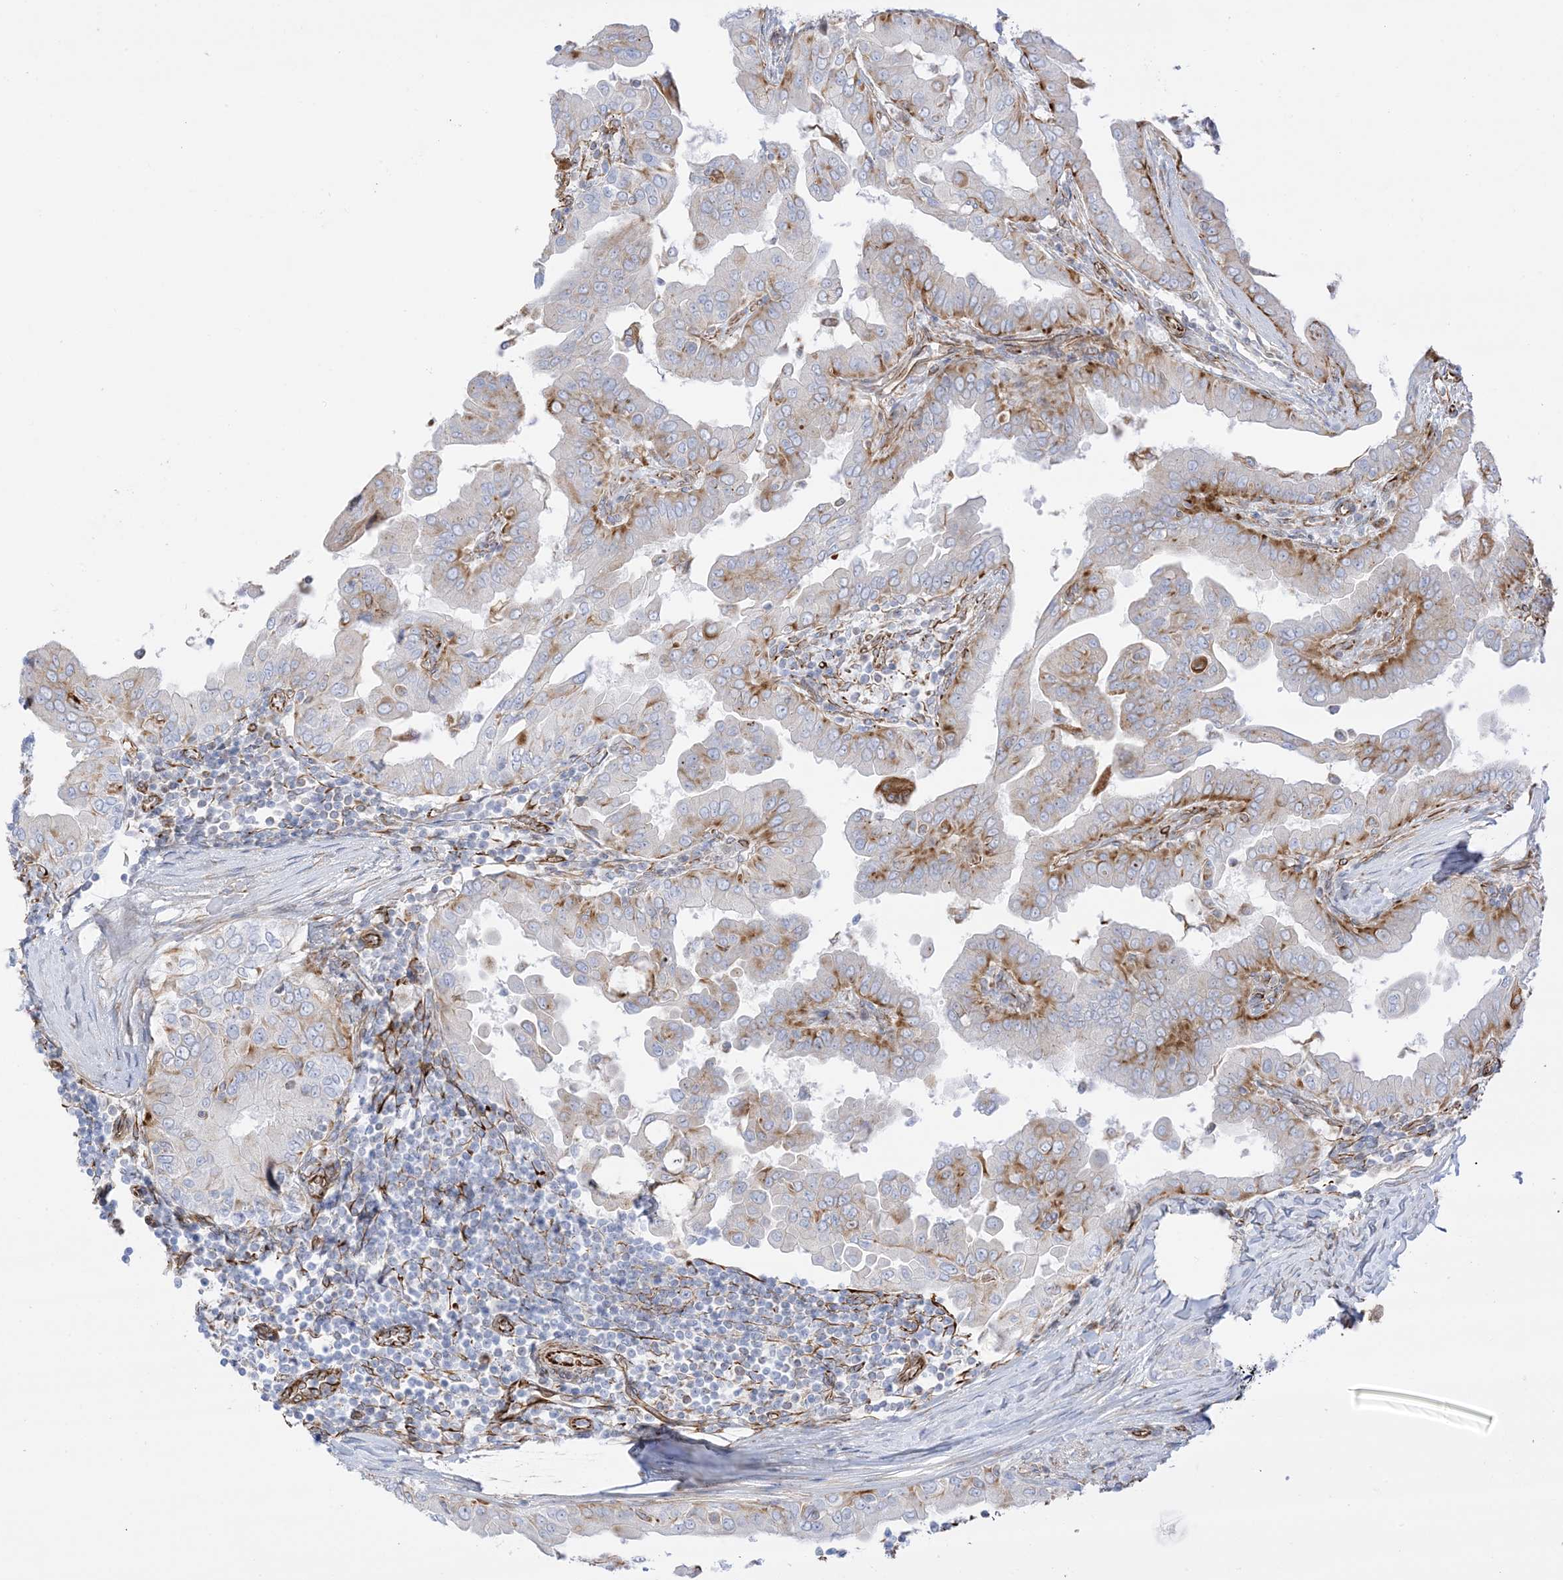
{"staining": {"intensity": "moderate", "quantity": "25%-75%", "location": "cytoplasmic/membranous"}, "tissue": "thyroid cancer", "cell_type": "Tumor cells", "image_type": "cancer", "snomed": [{"axis": "morphology", "description": "Papillary adenocarcinoma, NOS"}, {"axis": "topography", "description": "Thyroid gland"}], "caption": "DAB immunohistochemical staining of human papillary adenocarcinoma (thyroid) shows moderate cytoplasmic/membranous protein staining in about 25%-75% of tumor cells. Using DAB (brown) and hematoxylin (blue) stains, captured at high magnification using brightfield microscopy.", "gene": "PID1", "patient": {"sex": "male", "age": 33}}